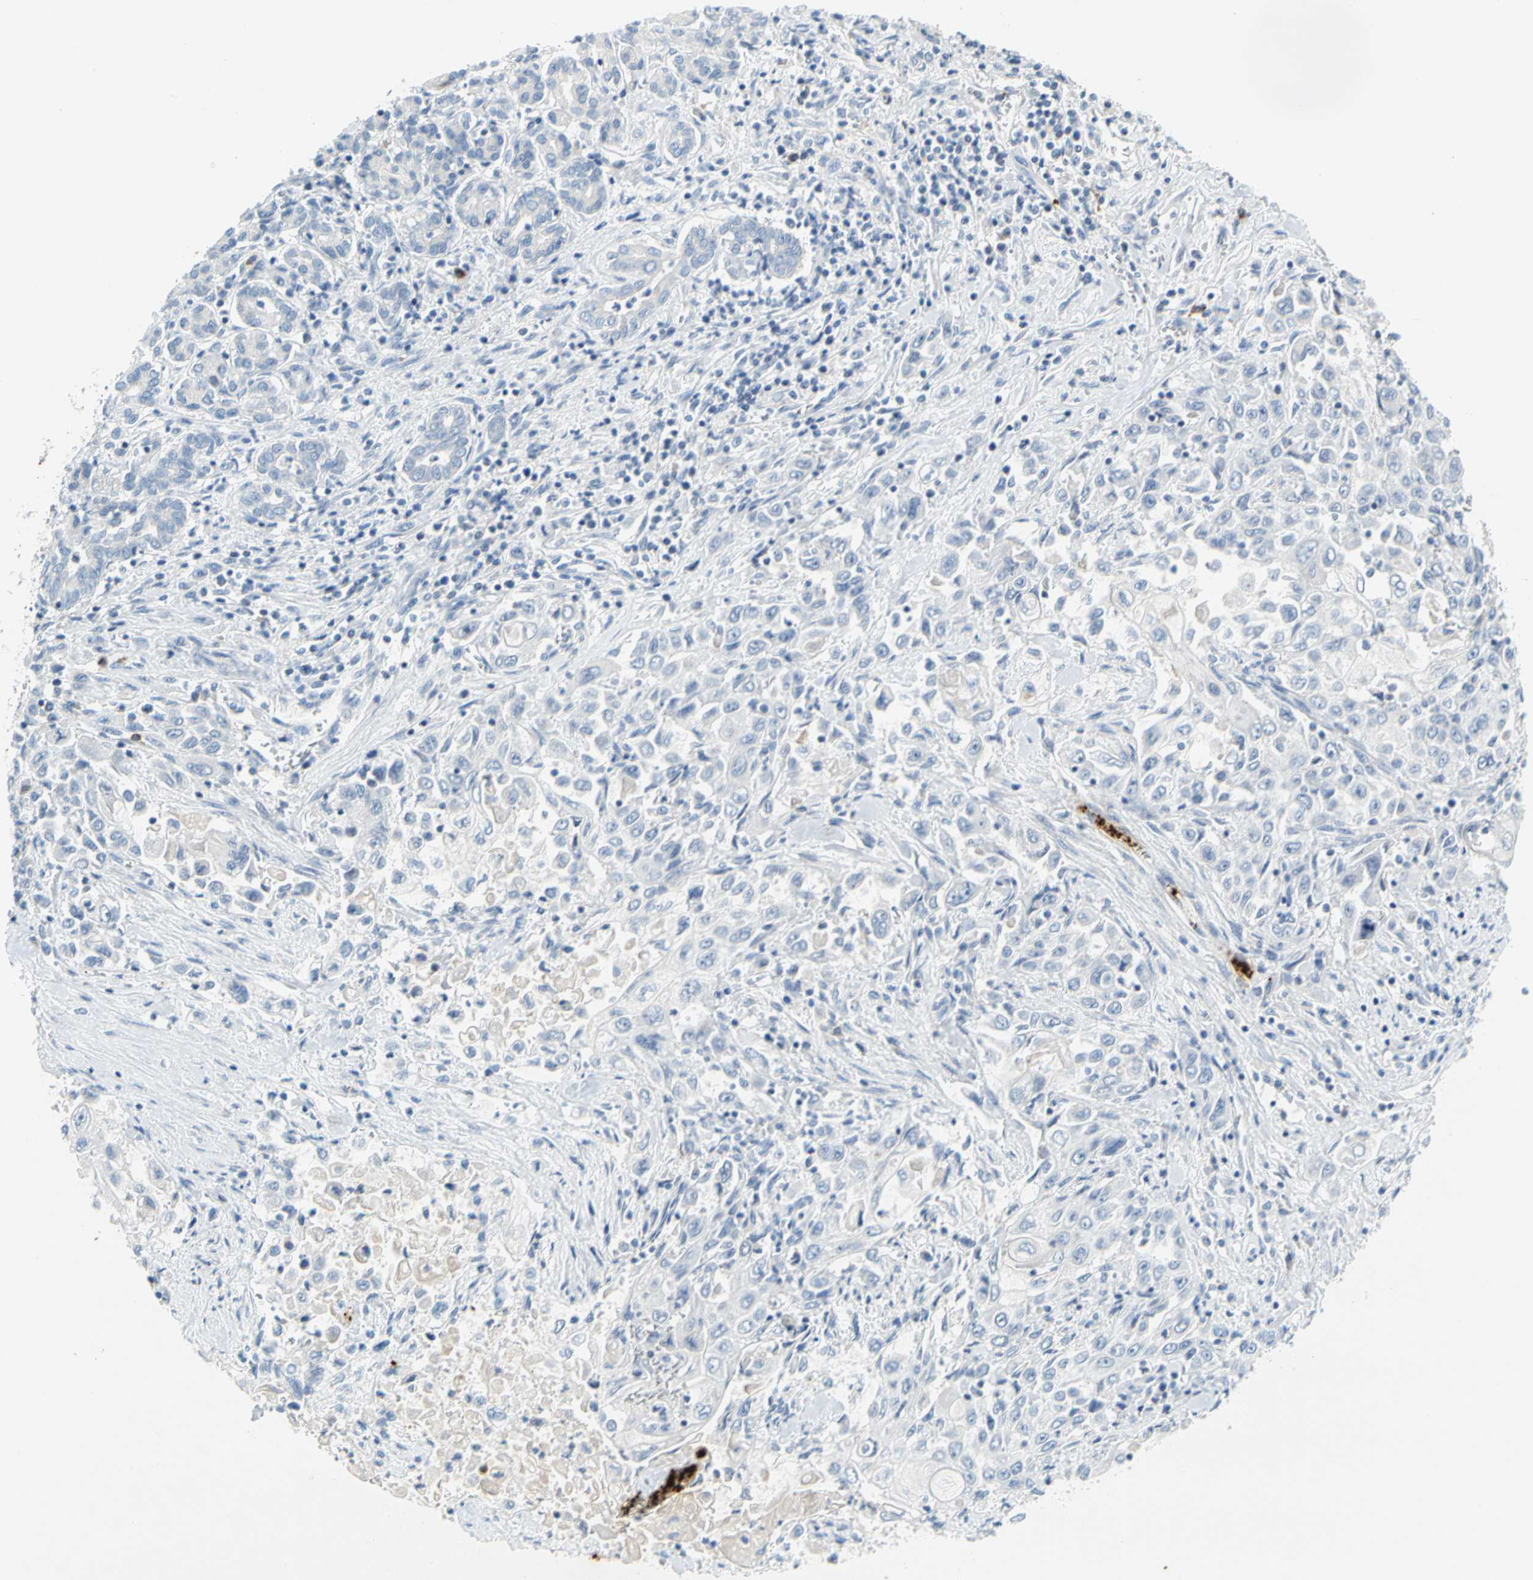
{"staining": {"intensity": "negative", "quantity": "none", "location": "none"}, "tissue": "pancreatic cancer", "cell_type": "Tumor cells", "image_type": "cancer", "snomed": [{"axis": "morphology", "description": "Adenocarcinoma, NOS"}, {"axis": "topography", "description": "Pancreas"}], "caption": "Human pancreatic cancer stained for a protein using immunohistochemistry reveals no expression in tumor cells.", "gene": "PPBP", "patient": {"sex": "male", "age": 70}}